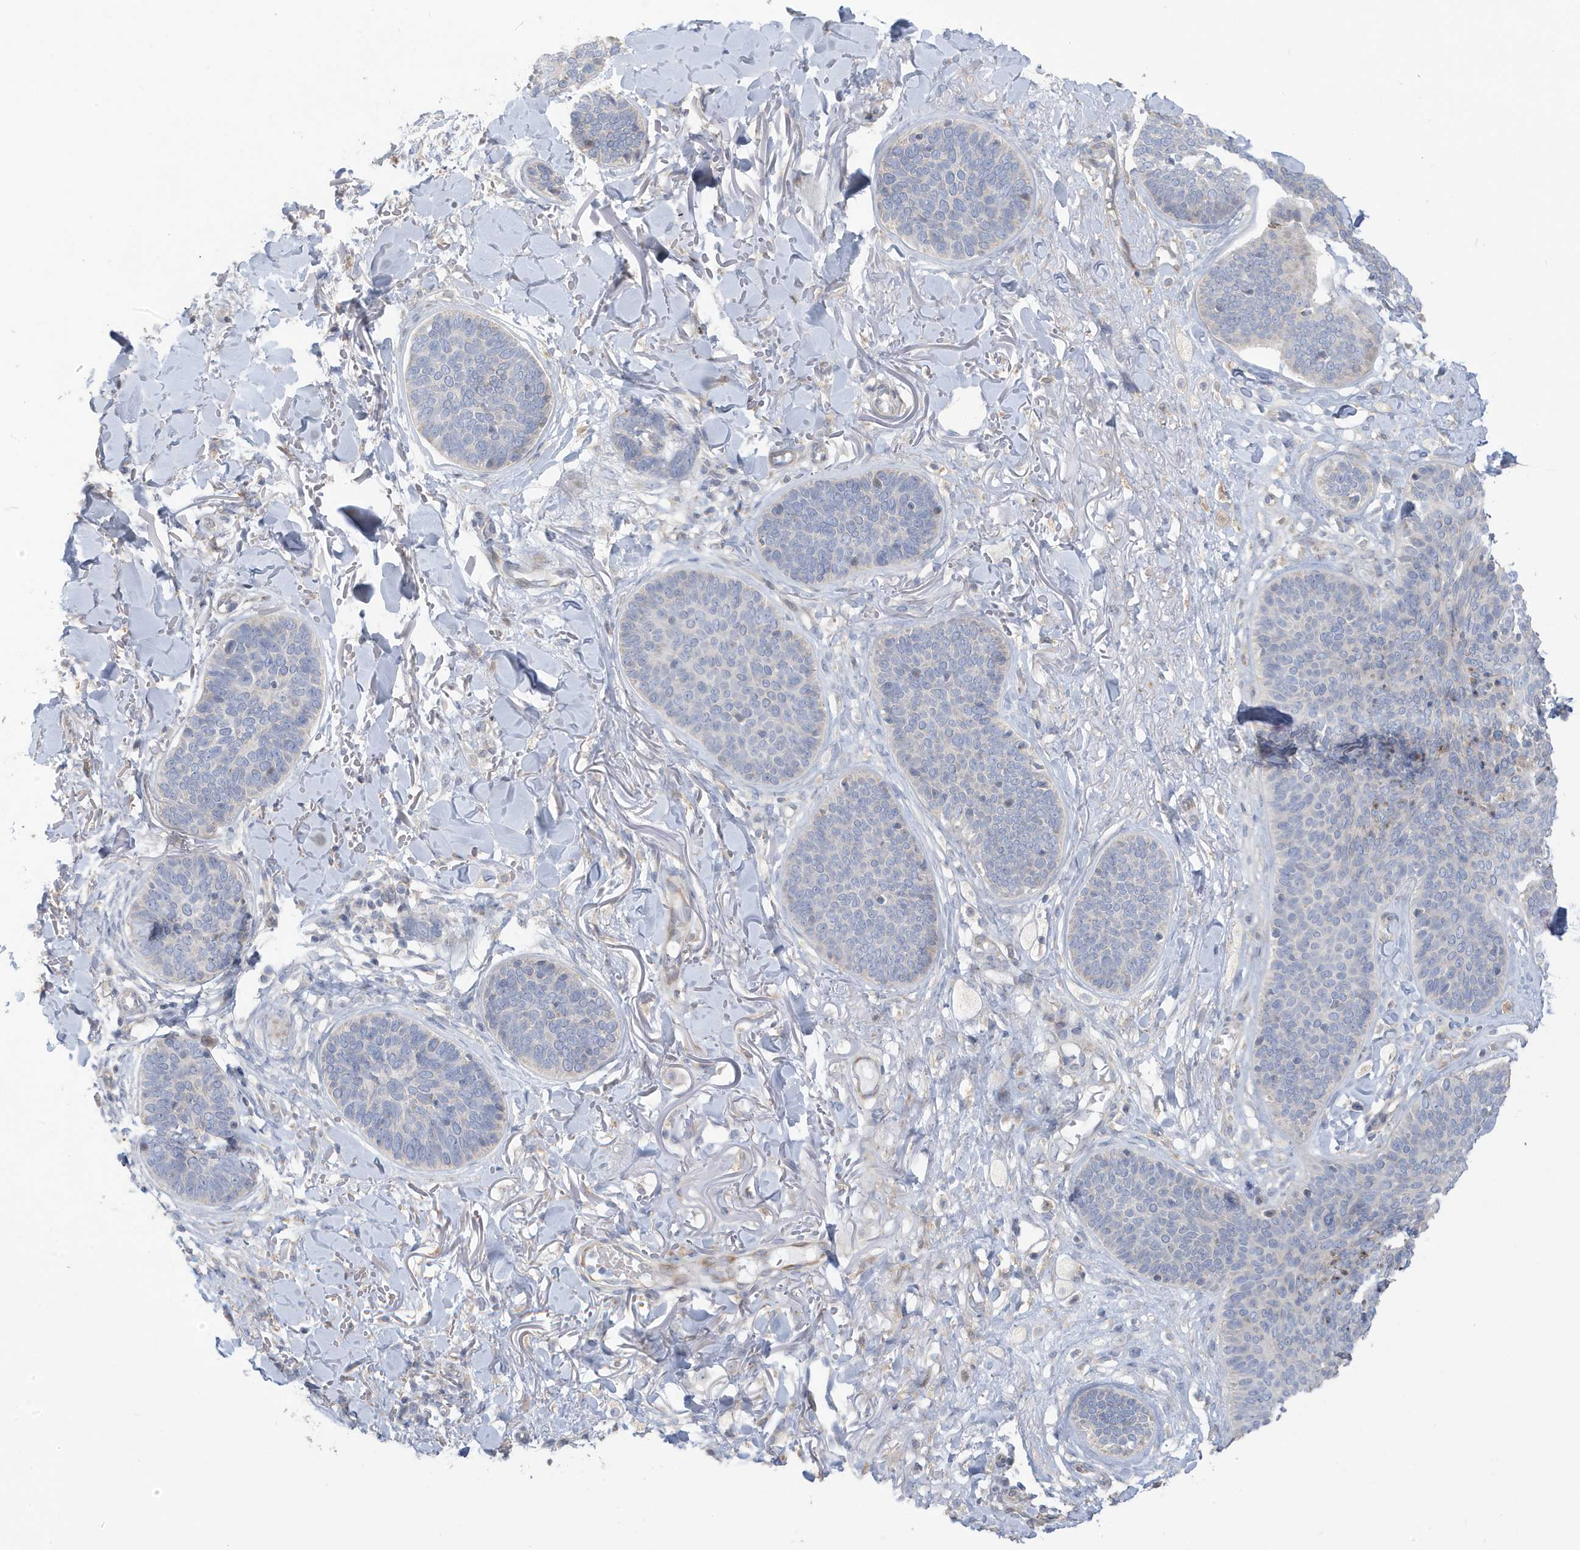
{"staining": {"intensity": "negative", "quantity": "none", "location": "none"}, "tissue": "skin cancer", "cell_type": "Tumor cells", "image_type": "cancer", "snomed": [{"axis": "morphology", "description": "Basal cell carcinoma"}, {"axis": "topography", "description": "Skin"}], "caption": "Tumor cells are negative for protein expression in human skin cancer.", "gene": "ATP13A5", "patient": {"sex": "male", "age": 85}}